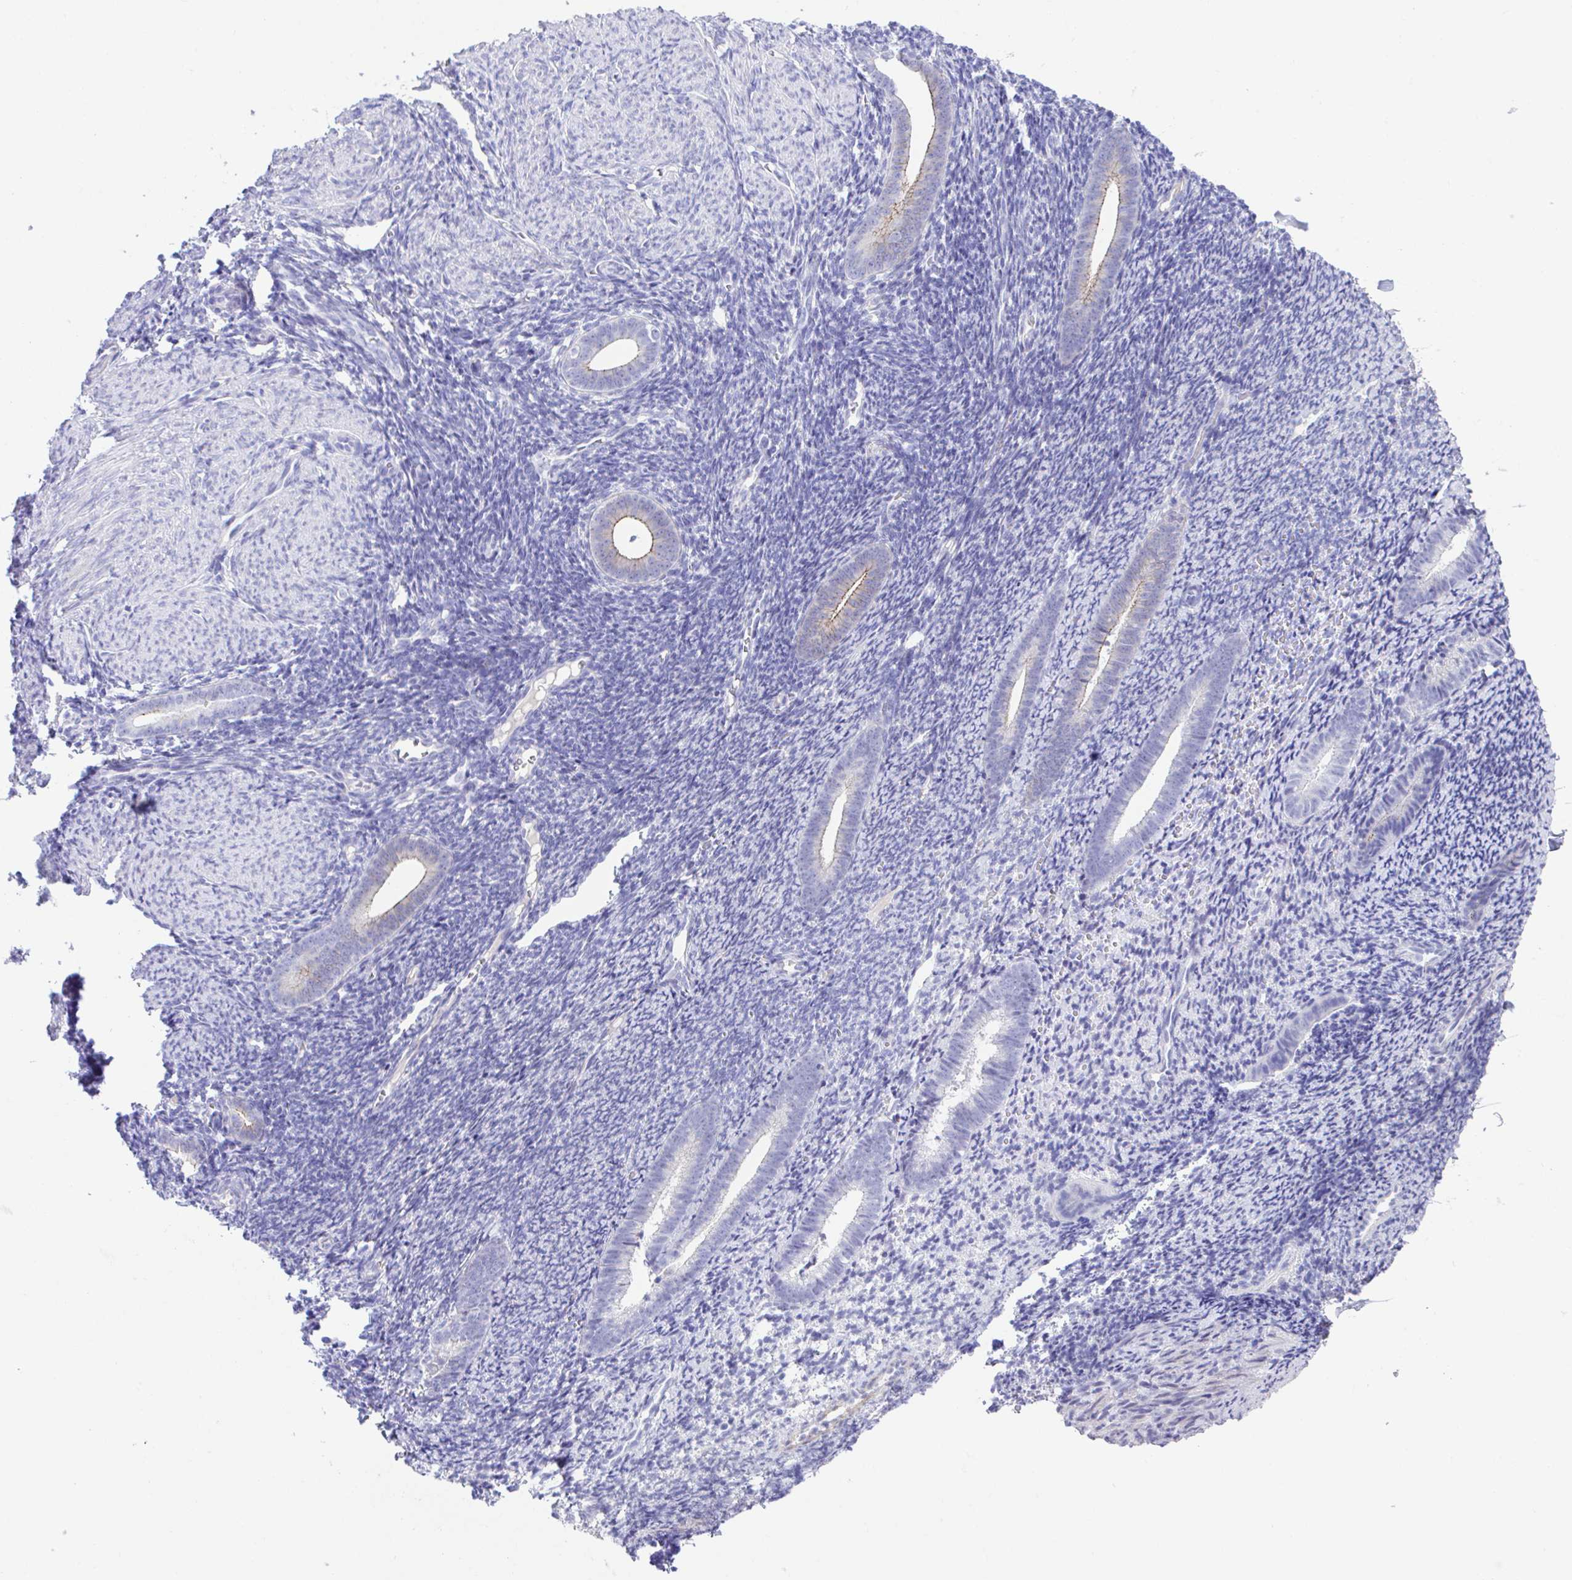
{"staining": {"intensity": "negative", "quantity": "none", "location": "none"}, "tissue": "endometrium", "cell_type": "Cells in endometrial stroma", "image_type": "normal", "snomed": [{"axis": "morphology", "description": "Normal tissue, NOS"}, {"axis": "topography", "description": "Endometrium"}], "caption": "High power microscopy histopathology image of an IHC photomicrograph of normal endometrium, revealing no significant positivity in cells in endometrial stroma. (Brightfield microscopy of DAB immunohistochemistry (IHC) at high magnification).", "gene": "SLC16A6", "patient": {"sex": "female", "age": 39}}